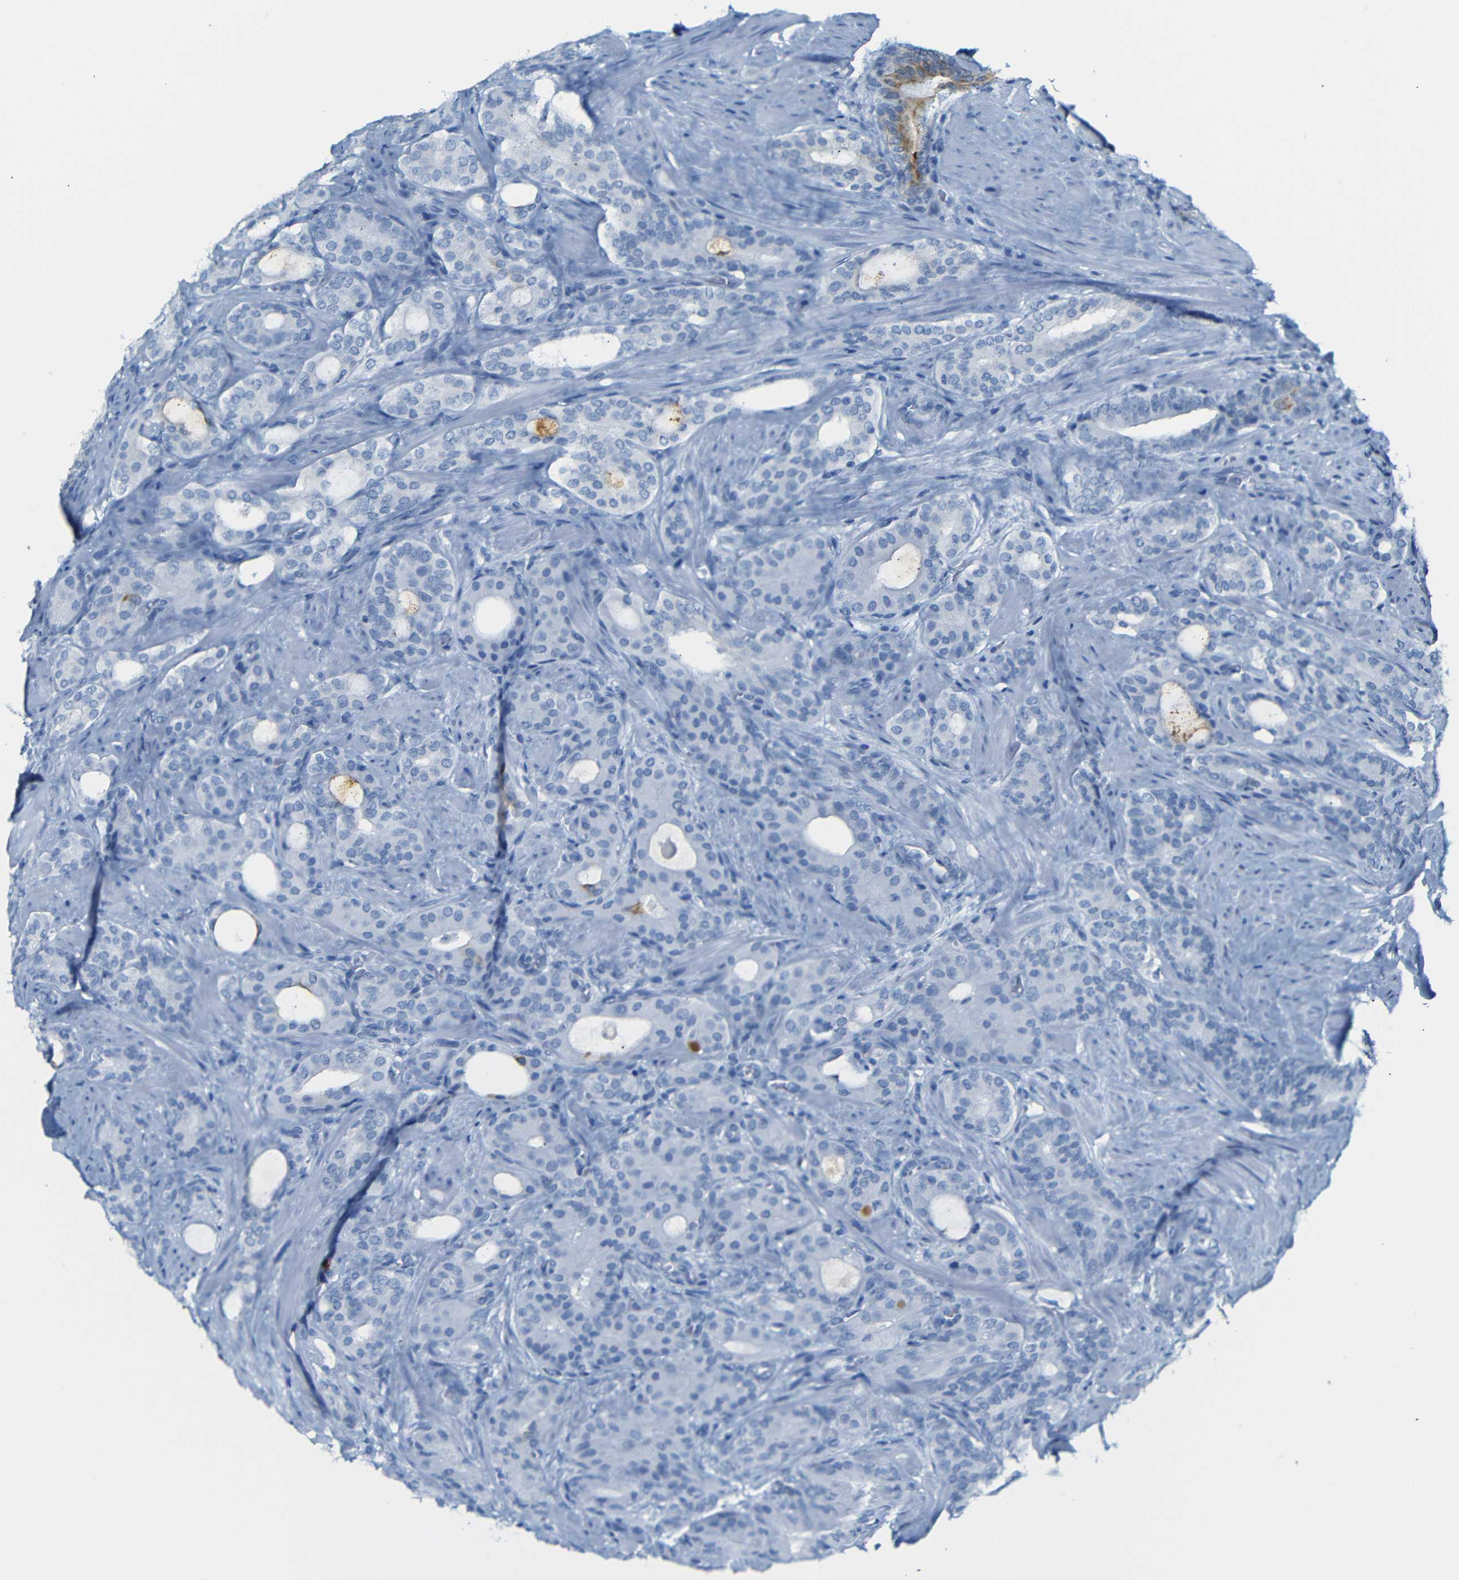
{"staining": {"intensity": "moderate", "quantity": "<25%", "location": "cytoplasmic/membranous"}, "tissue": "prostate cancer", "cell_type": "Tumor cells", "image_type": "cancer", "snomed": [{"axis": "morphology", "description": "Adenocarcinoma, Low grade"}, {"axis": "topography", "description": "Prostate"}], "caption": "Protein expression analysis of prostate adenocarcinoma (low-grade) demonstrates moderate cytoplasmic/membranous expression in approximately <25% of tumor cells.", "gene": "DYNAP", "patient": {"sex": "male", "age": 63}}